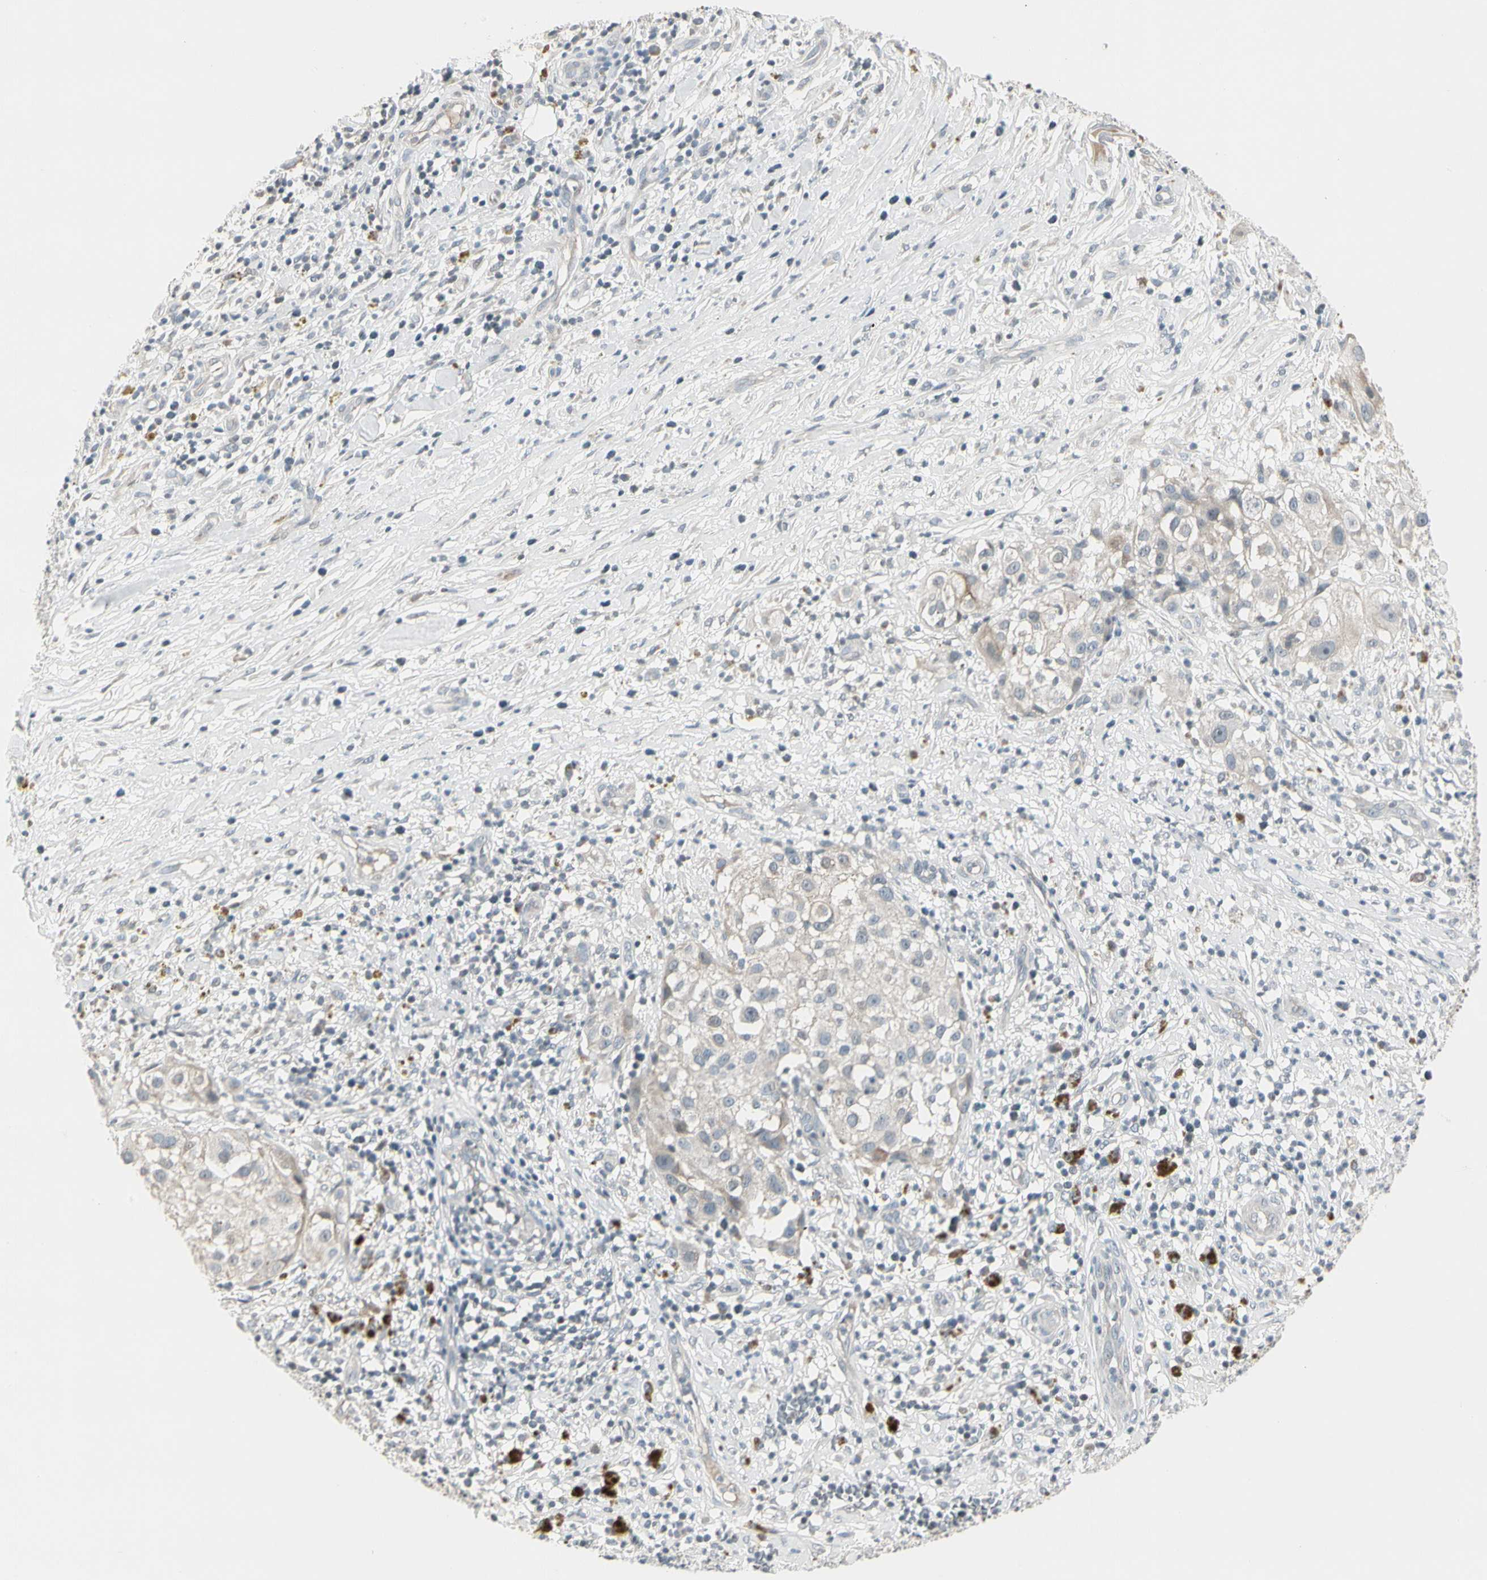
{"staining": {"intensity": "weak", "quantity": "<25%", "location": "cytoplasmic/membranous"}, "tissue": "melanoma", "cell_type": "Tumor cells", "image_type": "cancer", "snomed": [{"axis": "morphology", "description": "Necrosis, NOS"}, {"axis": "morphology", "description": "Malignant melanoma, NOS"}, {"axis": "topography", "description": "Skin"}], "caption": "There is no significant staining in tumor cells of malignant melanoma. (DAB IHC, high magnification).", "gene": "DMPK", "patient": {"sex": "female", "age": 87}}